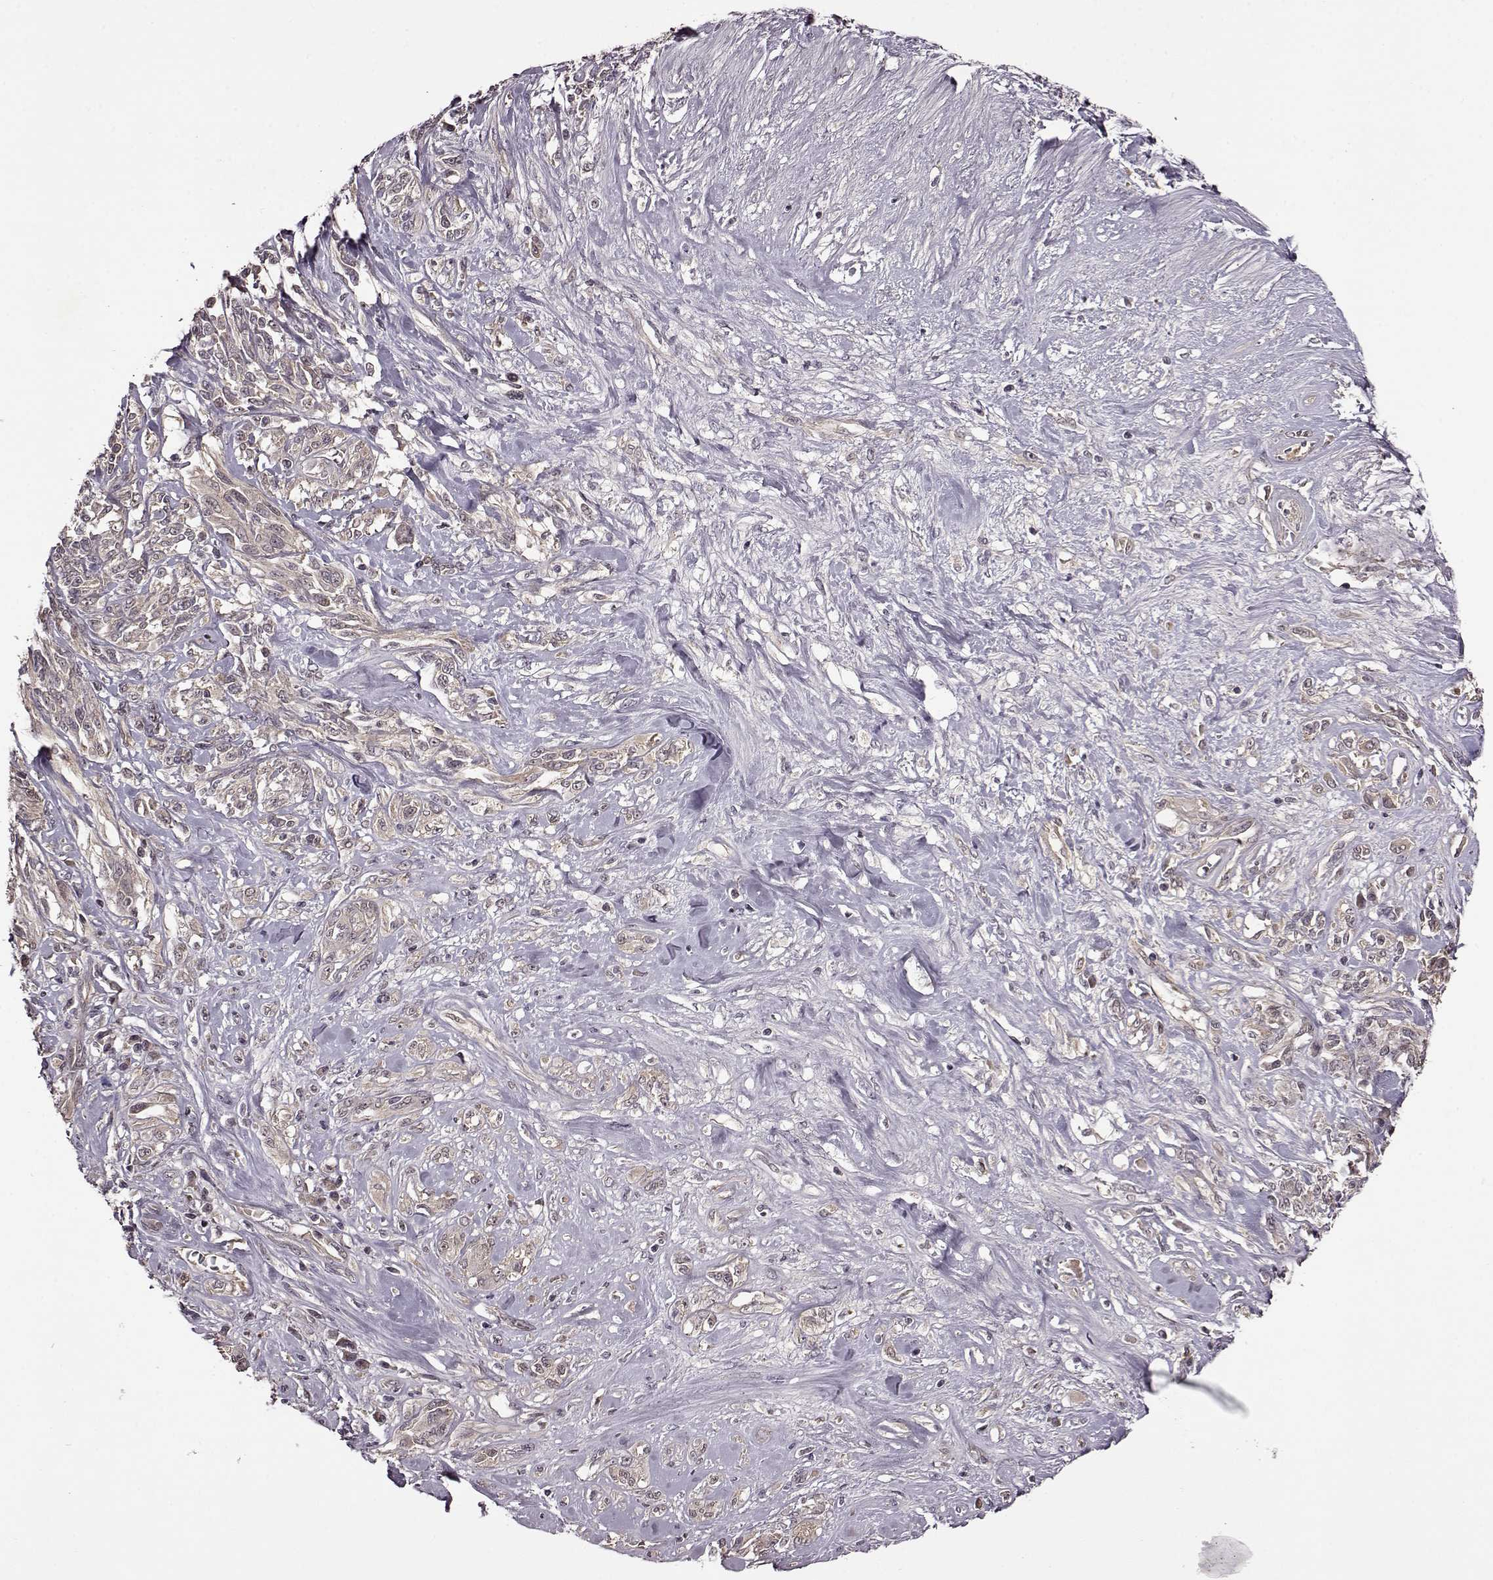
{"staining": {"intensity": "weak", "quantity": "<25%", "location": "cytoplasmic/membranous"}, "tissue": "melanoma", "cell_type": "Tumor cells", "image_type": "cancer", "snomed": [{"axis": "morphology", "description": "Malignant melanoma, NOS"}, {"axis": "topography", "description": "Skin"}], "caption": "Tumor cells are negative for protein expression in human melanoma.", "gene": "MAIP1", "patient": {"sex": "female", "age": 91}}